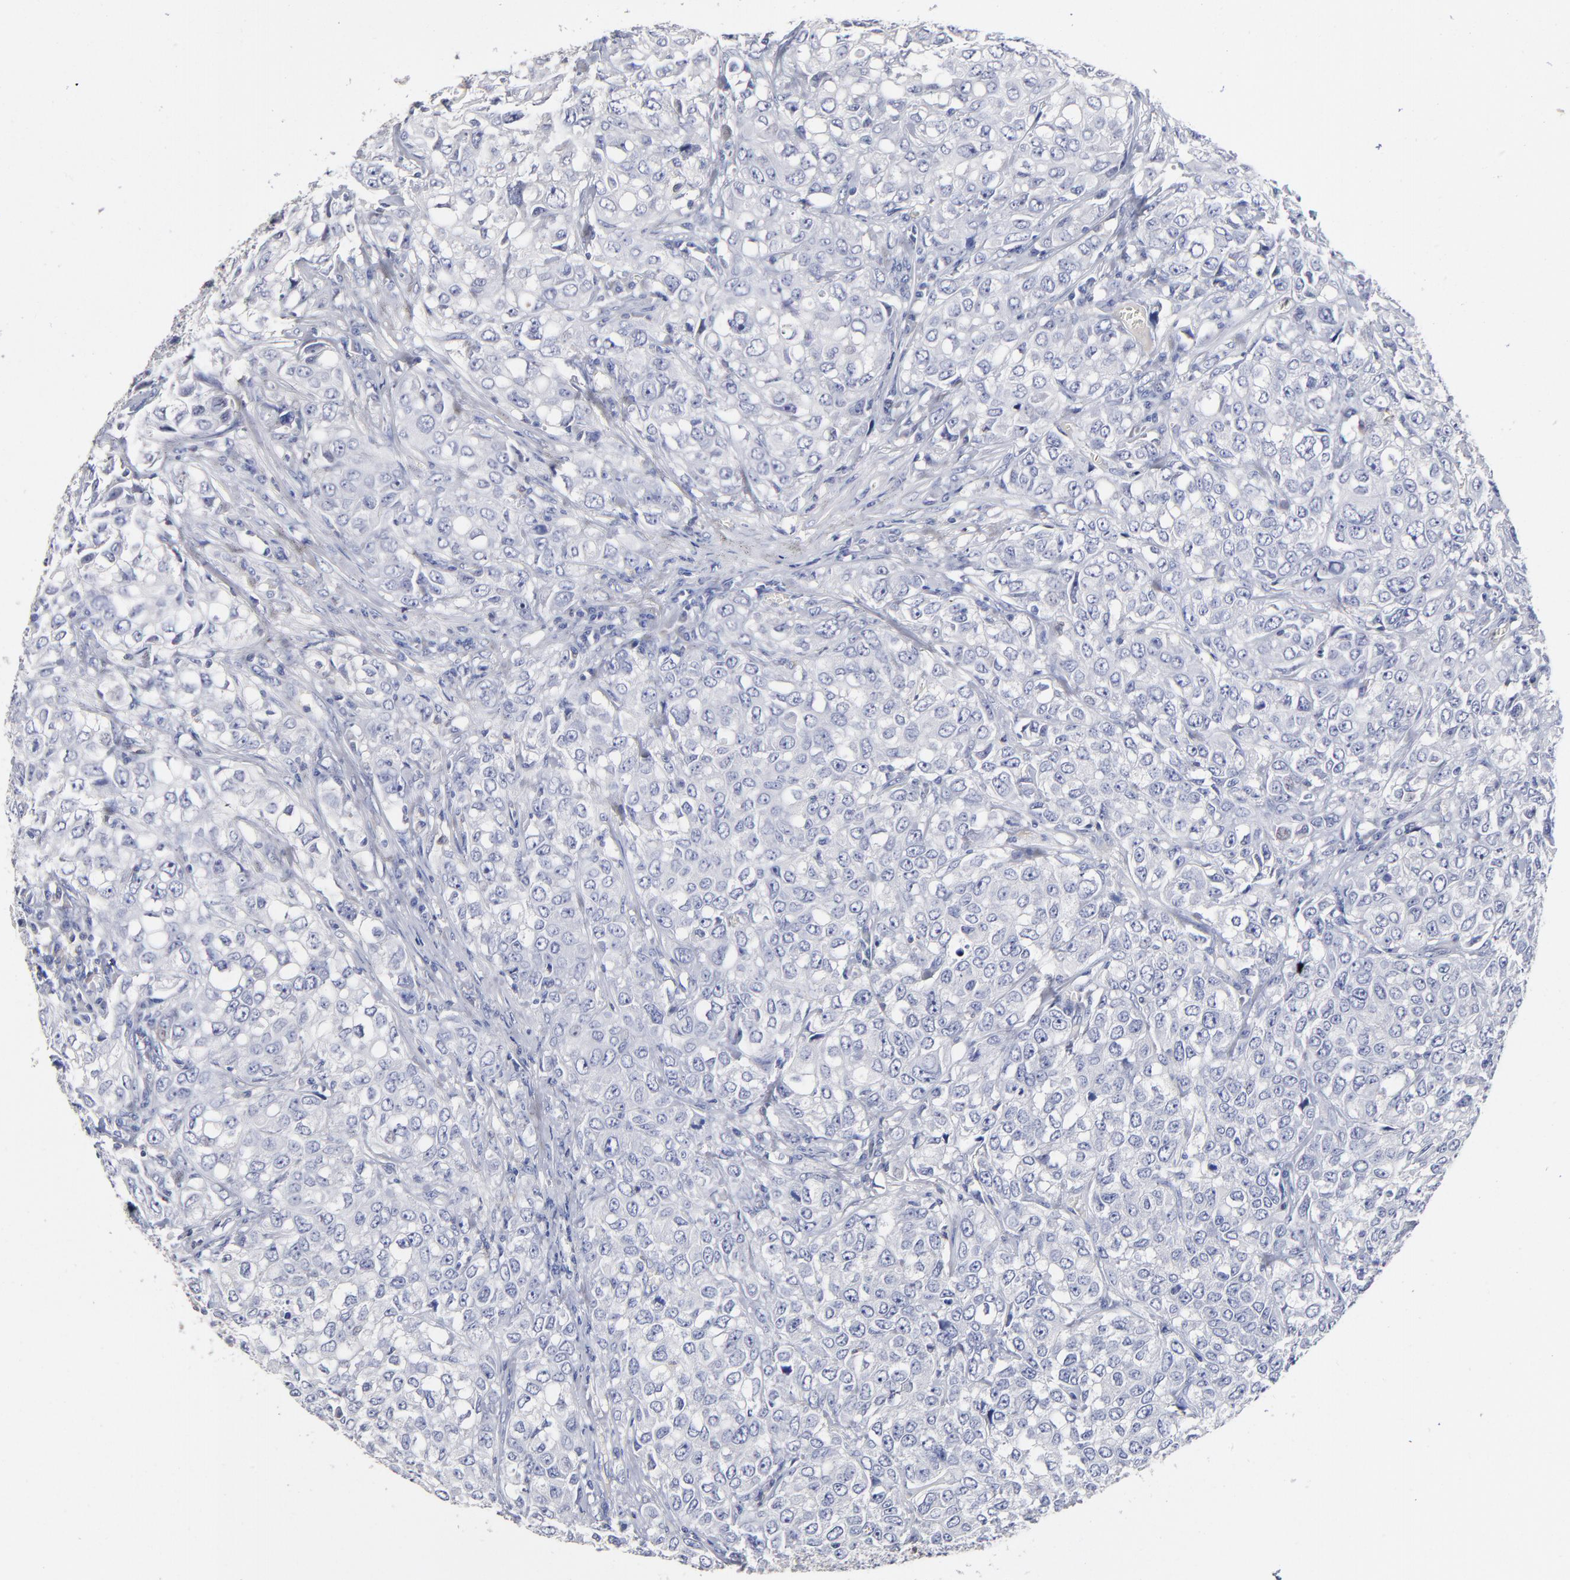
{"staining": {"intensity": "negative", "quantity": "none", "location": "none"}, "tissue": "urothelial cancer", "cell_type": "Tumor cells", "image_type": "cancer", "snomed": [{"axis": "morphology", "description": "Urothelial carcinoma, High grade"}, {"axis": "topography", "description": "Urinary bladder"}], "caption": "Tumor cells are negative for brown protein staining in high-grade urothelial carcinoma. Brightfield microscopy of immunohistochemistry (IHC) stained with DAB (brown) and hematoxylin (blue), captured at high magnification.", "gene": "TRAT1", "patient": {"sex": "female", "age": 75}}